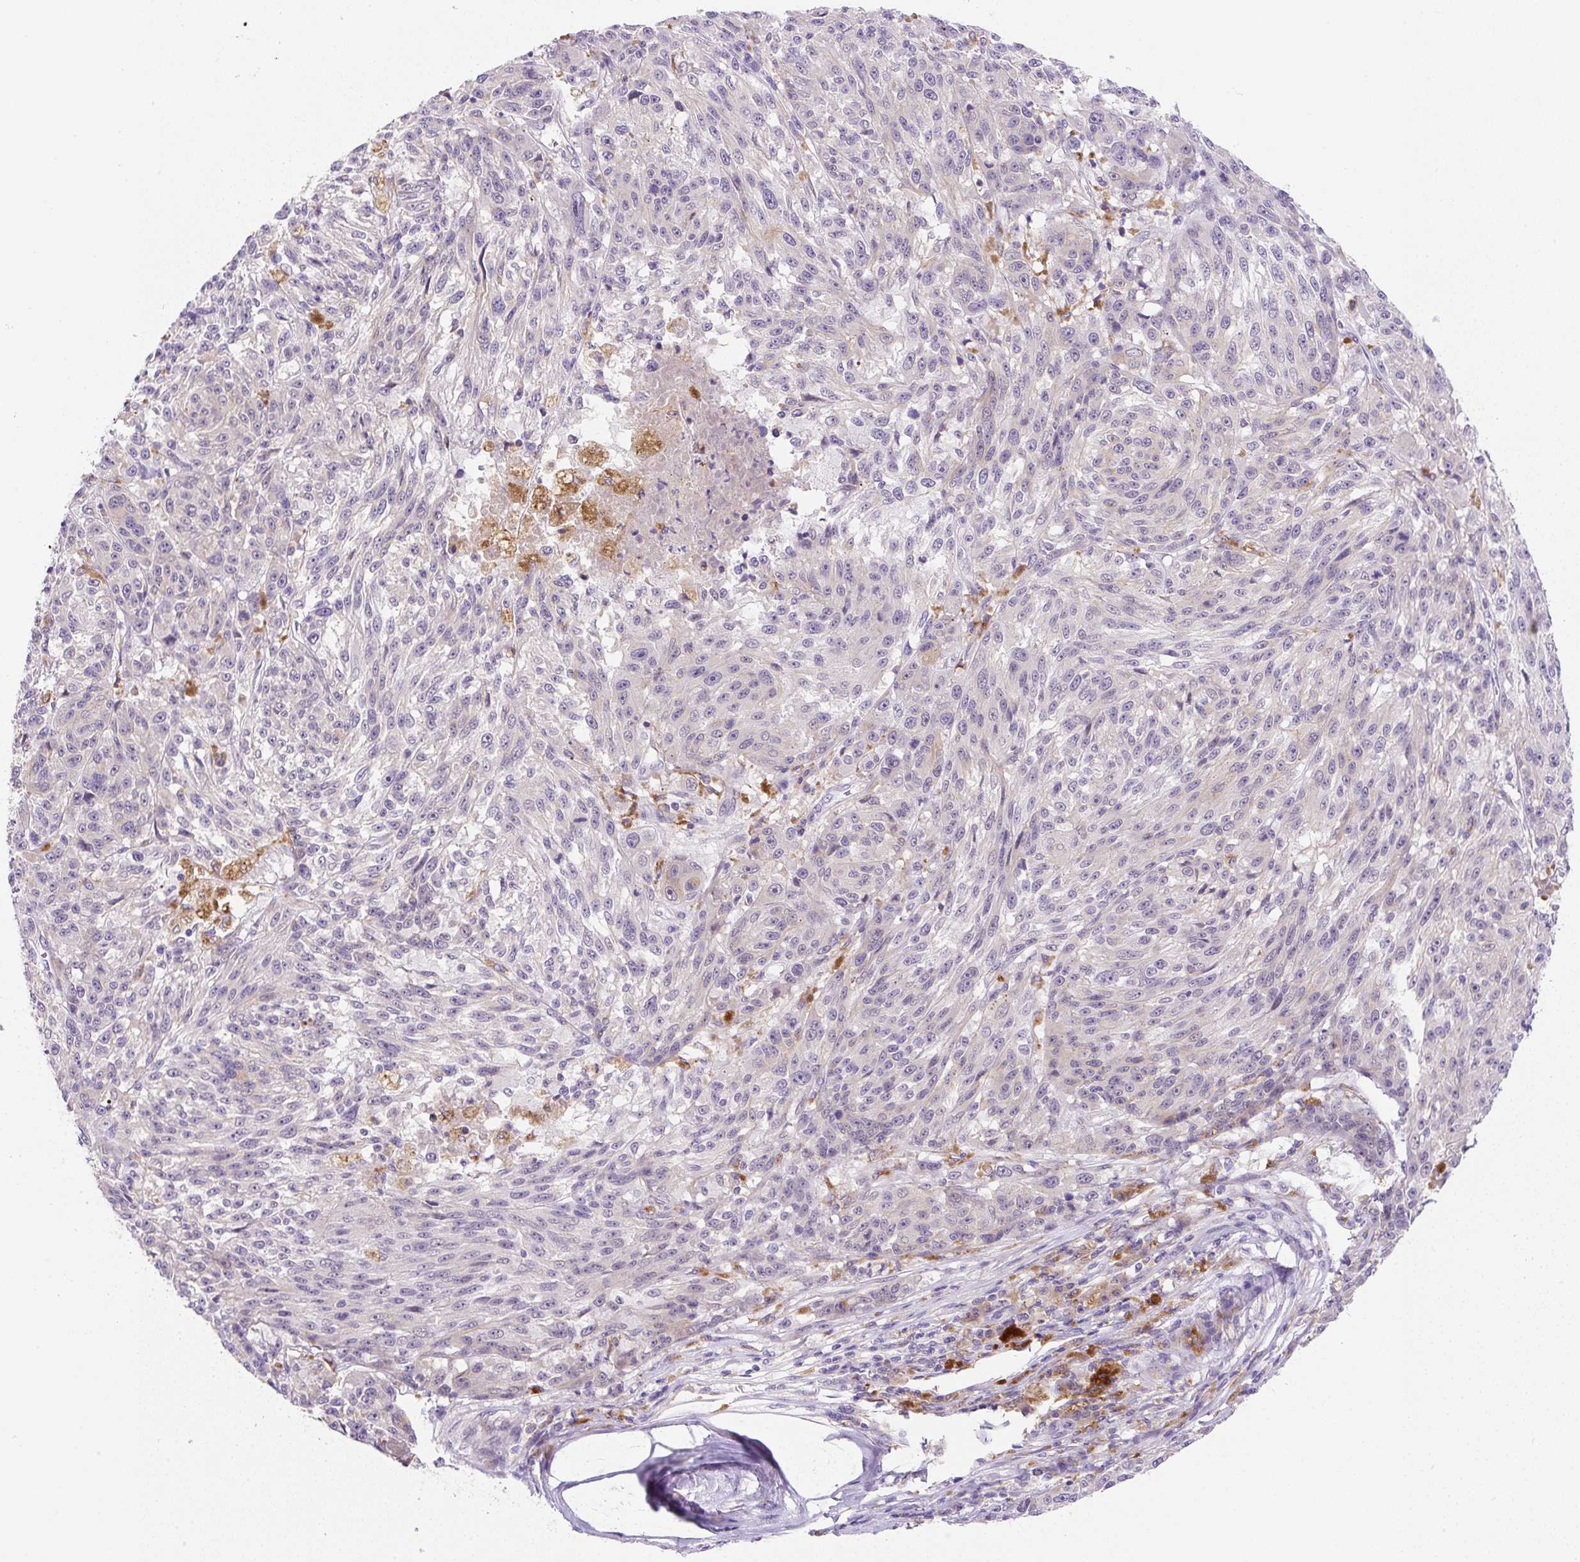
{"staining": {"intensity": "negative", "quantity": "none", "location": "none"}, "tissue": "melanoma", "cell_type": "Tumor cells", "image_type": "cancer", "snomed": [{"axis": "morphology", "description": "Malignant melanoma, NOS"}, {"axis": "topography", "description": "Skin"}], "caption": "Immunohistochemical staining of malignant melanoma displays no significant positivity in tumor cells. The staining is performed using DAB (3,3'-diaminobenzidine) brown chromogen with nuclei counter-stained in using hematoxylin.", "gene": "CEBPZOS", "patient": {"sex": "male", "age": 53}}